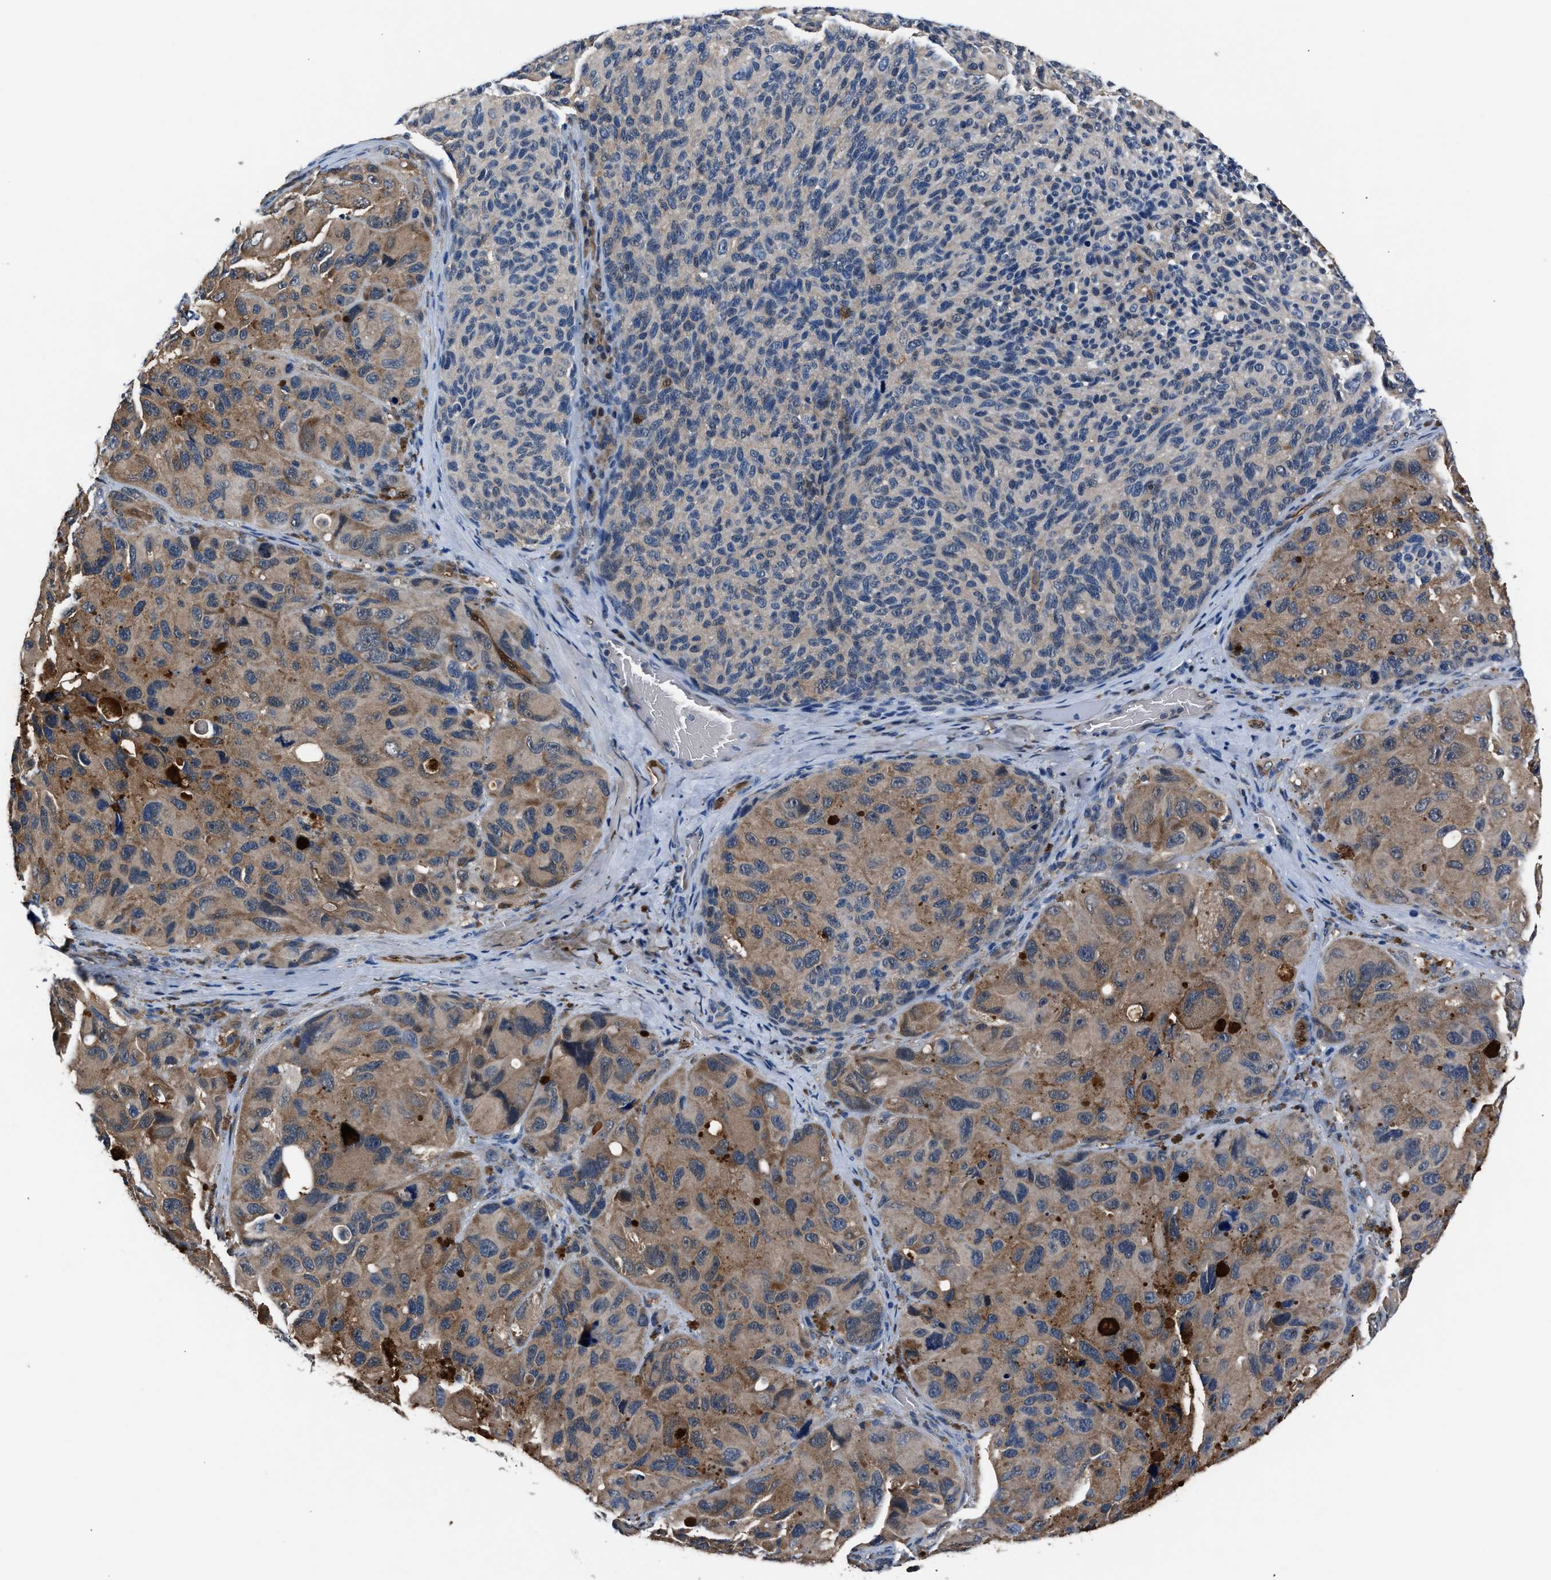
{"staining": {"intensity": "moderate", "quantity": "25%-75%", "location": "cytoplasmic/membranous"}, "tissue": "melanoma", "cell_type": "Tumor cells", "image_type": "cancer", "snomed": [{"axis": "morphology", "description": "Malignant melanoma, NOS"}, {"axis": "topography", "description": "Skin"}], "caption": "Protein staining shows moderate cytoplasmic/membranous expression in approximately 25%-75% of tumor cells in melanoma.", "gene": "PPA1", "patient": {"sex": "female", "age": 73}}